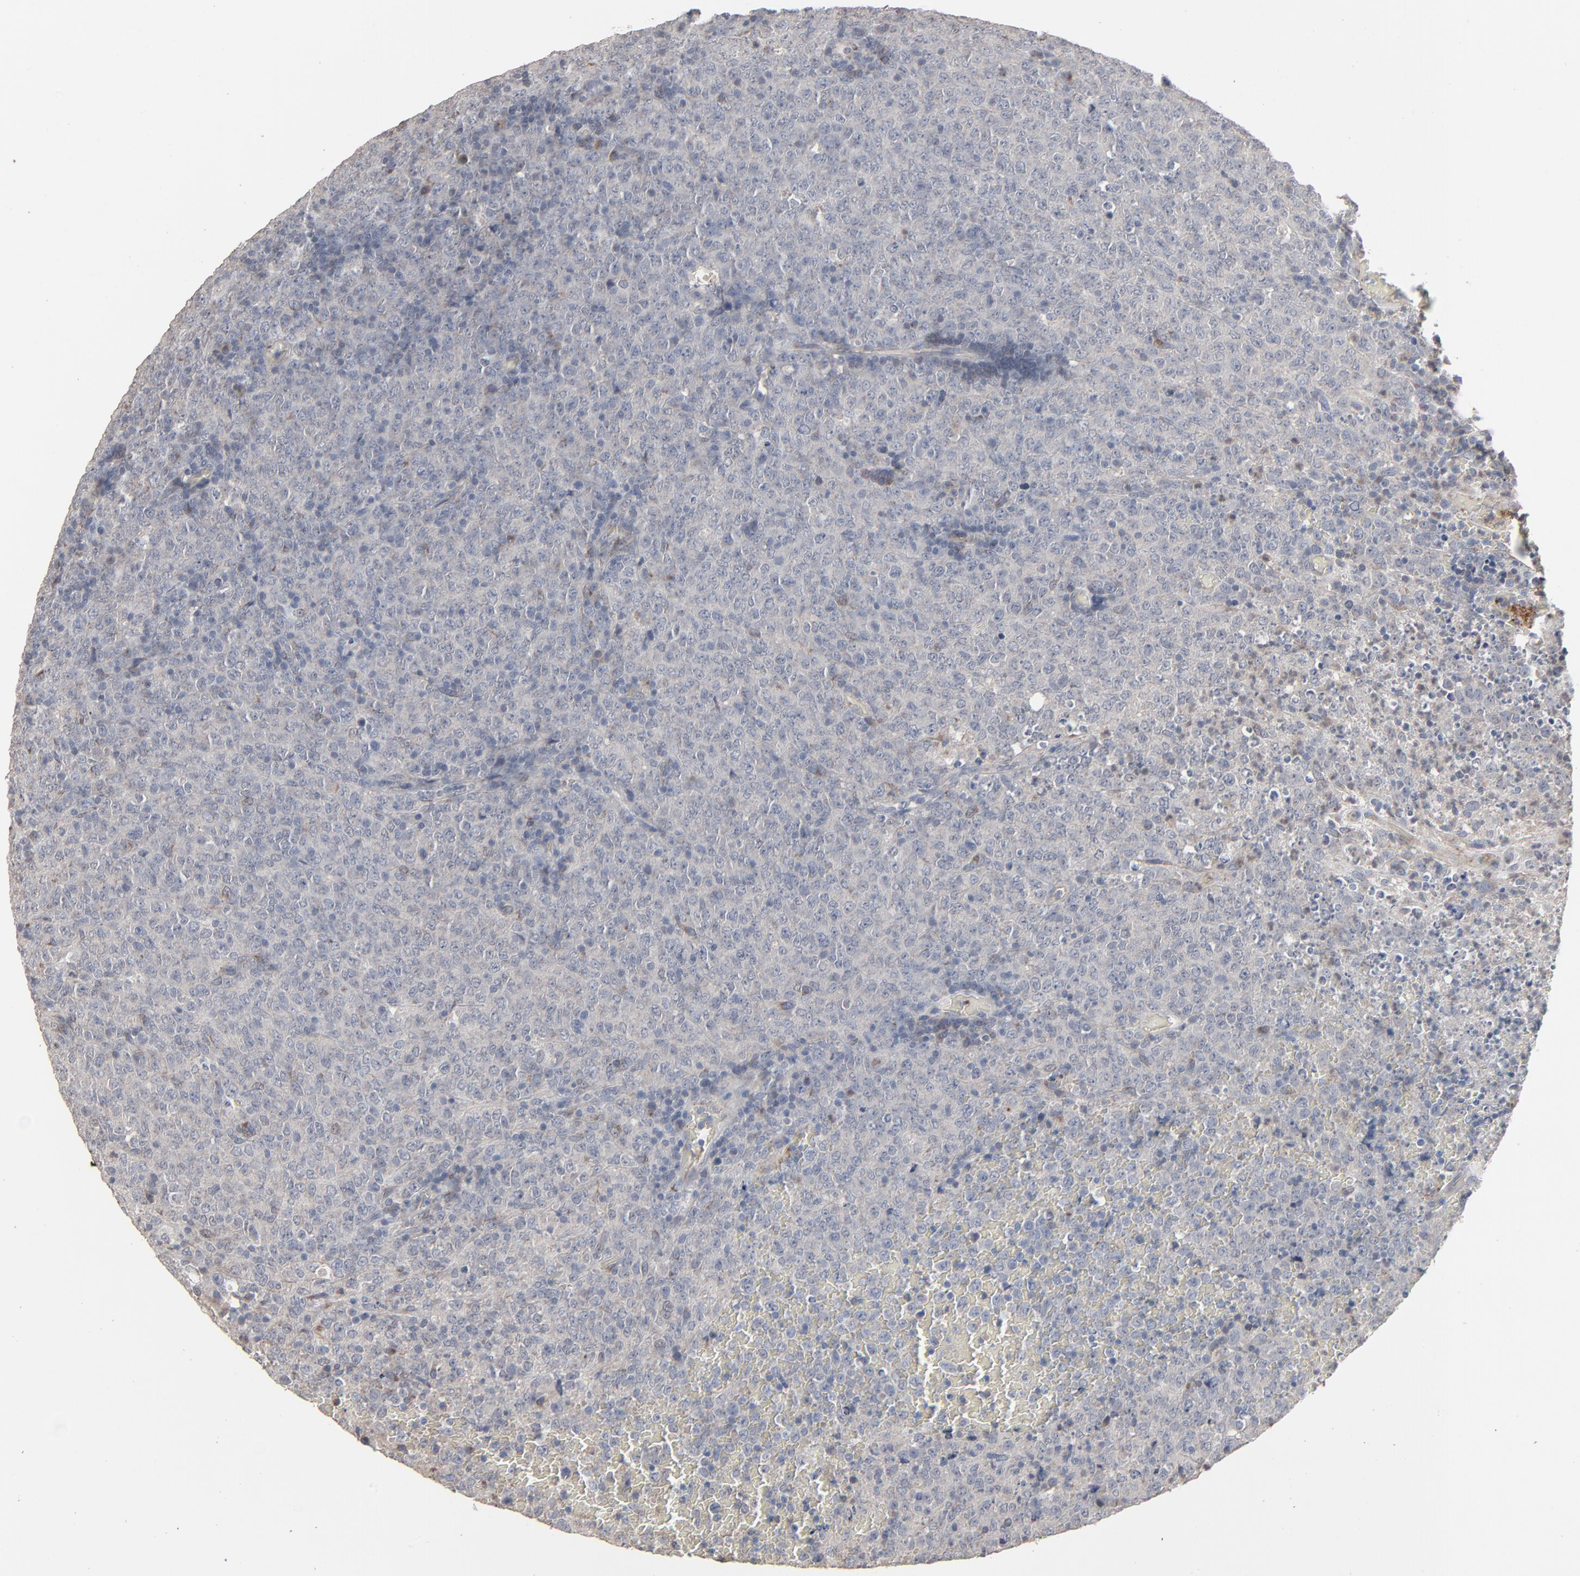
{"staining": {"intensity": "weak", "quantity": "<25%", "location": "cytoplasmic/membranous"}, "tissue": "lymphoma", "cell_type": "Tumor cells", "image_type": "cancer", "snomed": [{"axis": "morphology", "description": "Malignant lymphoma, non-Hodgkin's type, High grade"}, {"axis": "topography", "description": "Tonsil"}], "caption": "The image reveals no staining of tumor cells in malignant lymphoma, non-Hodgkin's type (high-grade).", "gene": "JAM3", "patient": {"sex": "female", "age": 36}}